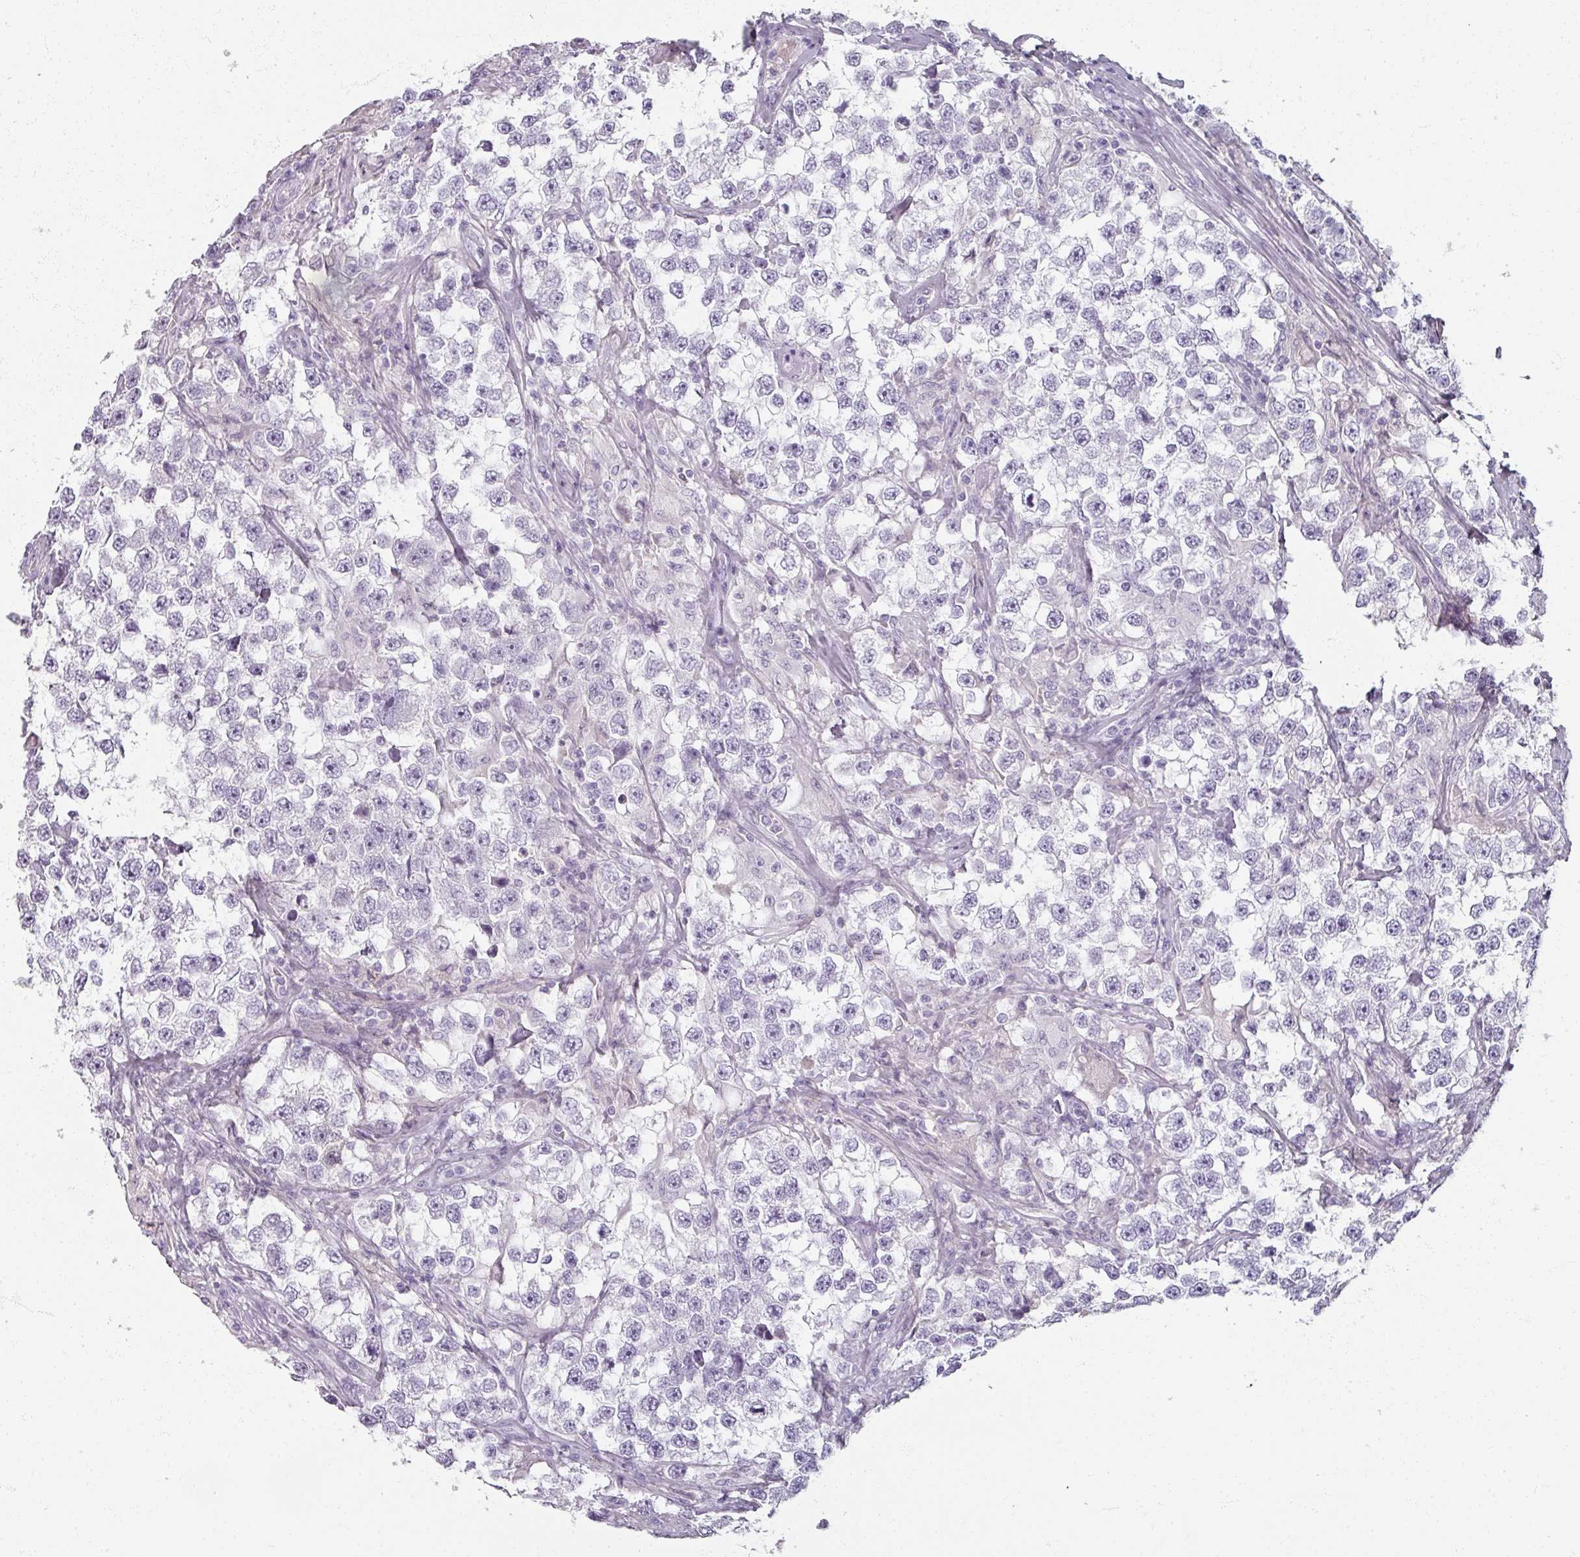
{"staining": {"intensity": "negative", "quantity": "none", "location": "none"}, "tissue": "testis cancer", "cell_type": "Tumor cells", "image_type": "cancer", "snomed": [{"axis": "morphology", "description": "Seminoma, NOS"}, {"axis": "topography", "description": "Testis"}], "caption": "Protein analysis of testis cancer (seminoma) displays no significant positivity in tumor cells.", "gene": "REG3G", "patient": {"sex": "male", "age": 46}}